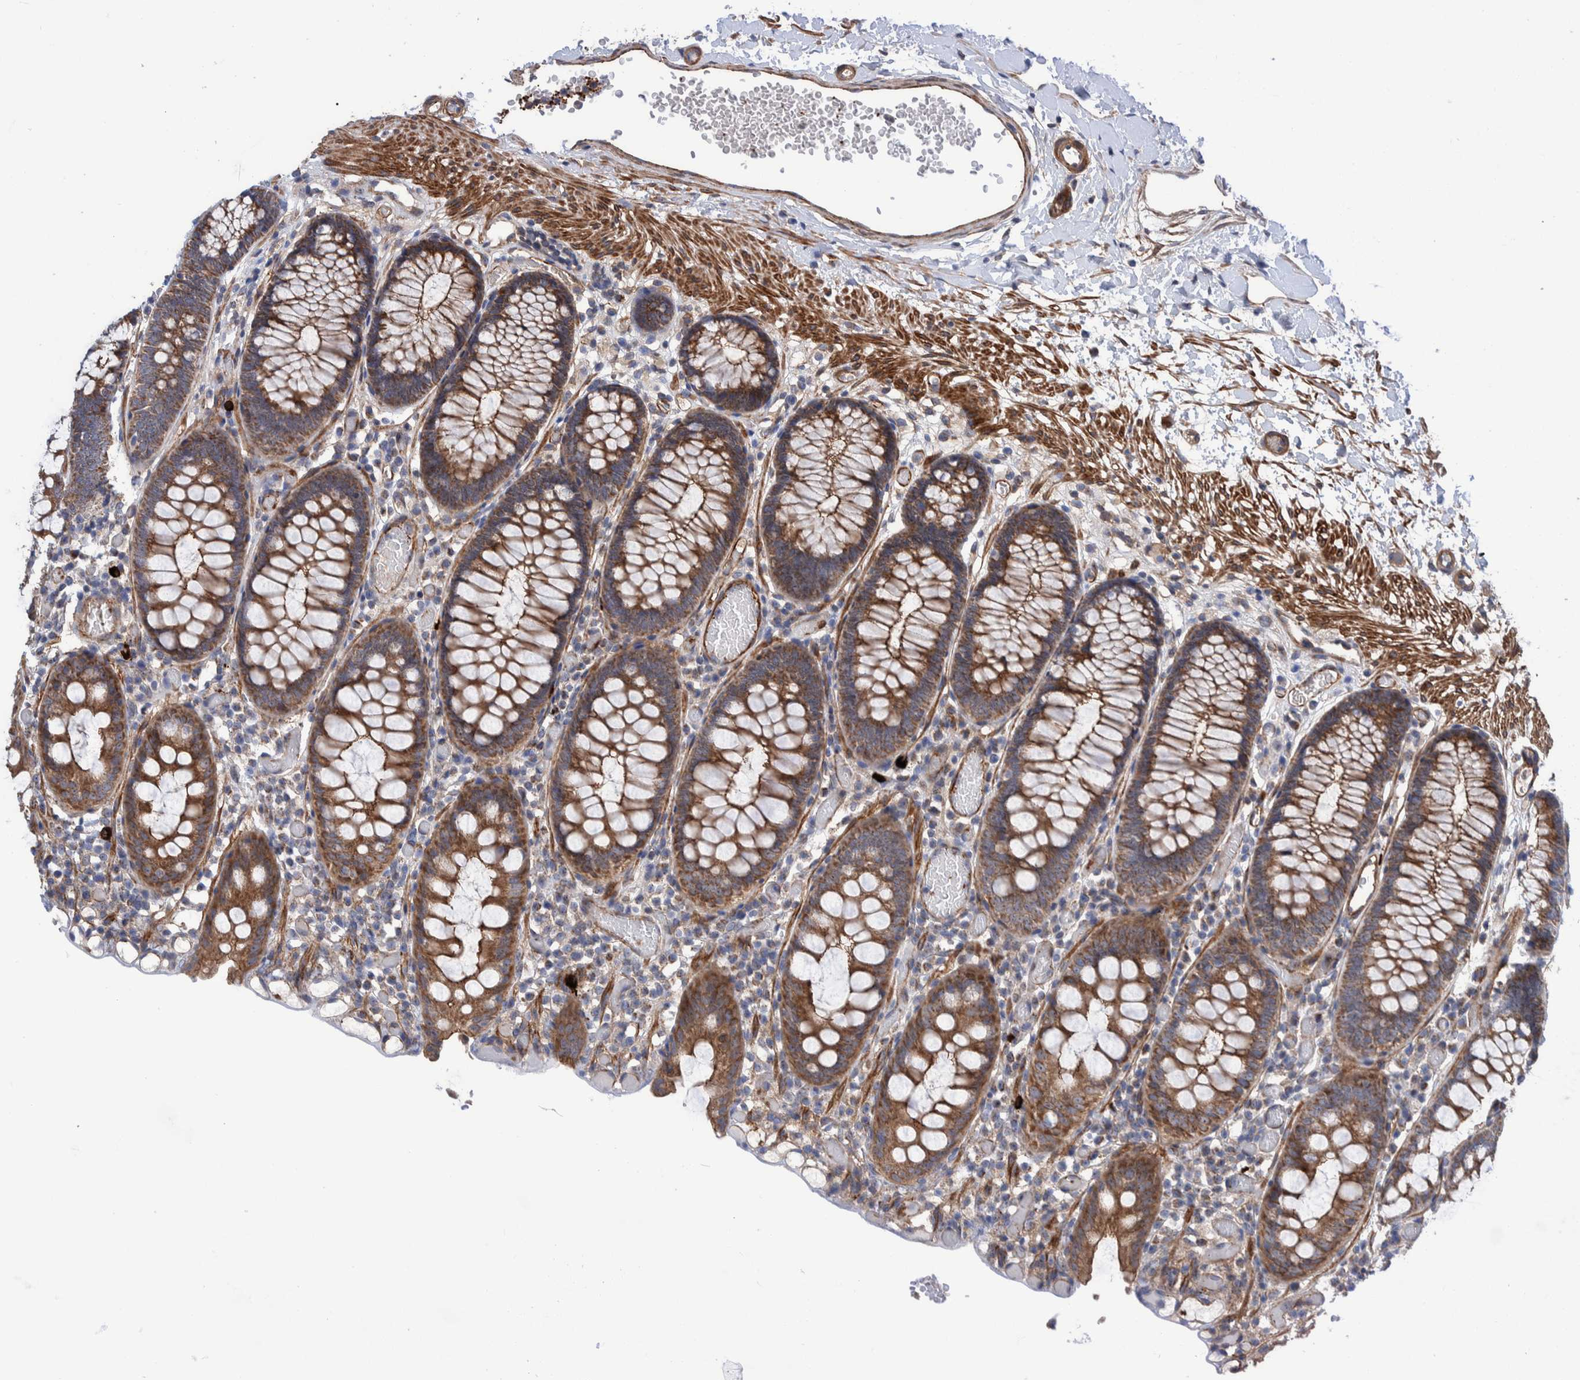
{"staining": {"intensity": "strong", "quantity": ">75%", "location": "cytoplasmic/membranous"}, "tissue": "colon", "cell_type": "Endothelial cells", "image_type": "normal", "snomed": [{"axis": "morphology", "description": "Normal tissue, NOS"}, {"axis": "topography", "description": "Colon"}], "caption": "This is an image of immunohistochemistry staining of normal colon, which shows strong expression in the cytoplasmic/membranous of endothelial cells.", "gene": "ENSG00000262660", "patient": {"sex": "male", "age": 14}}